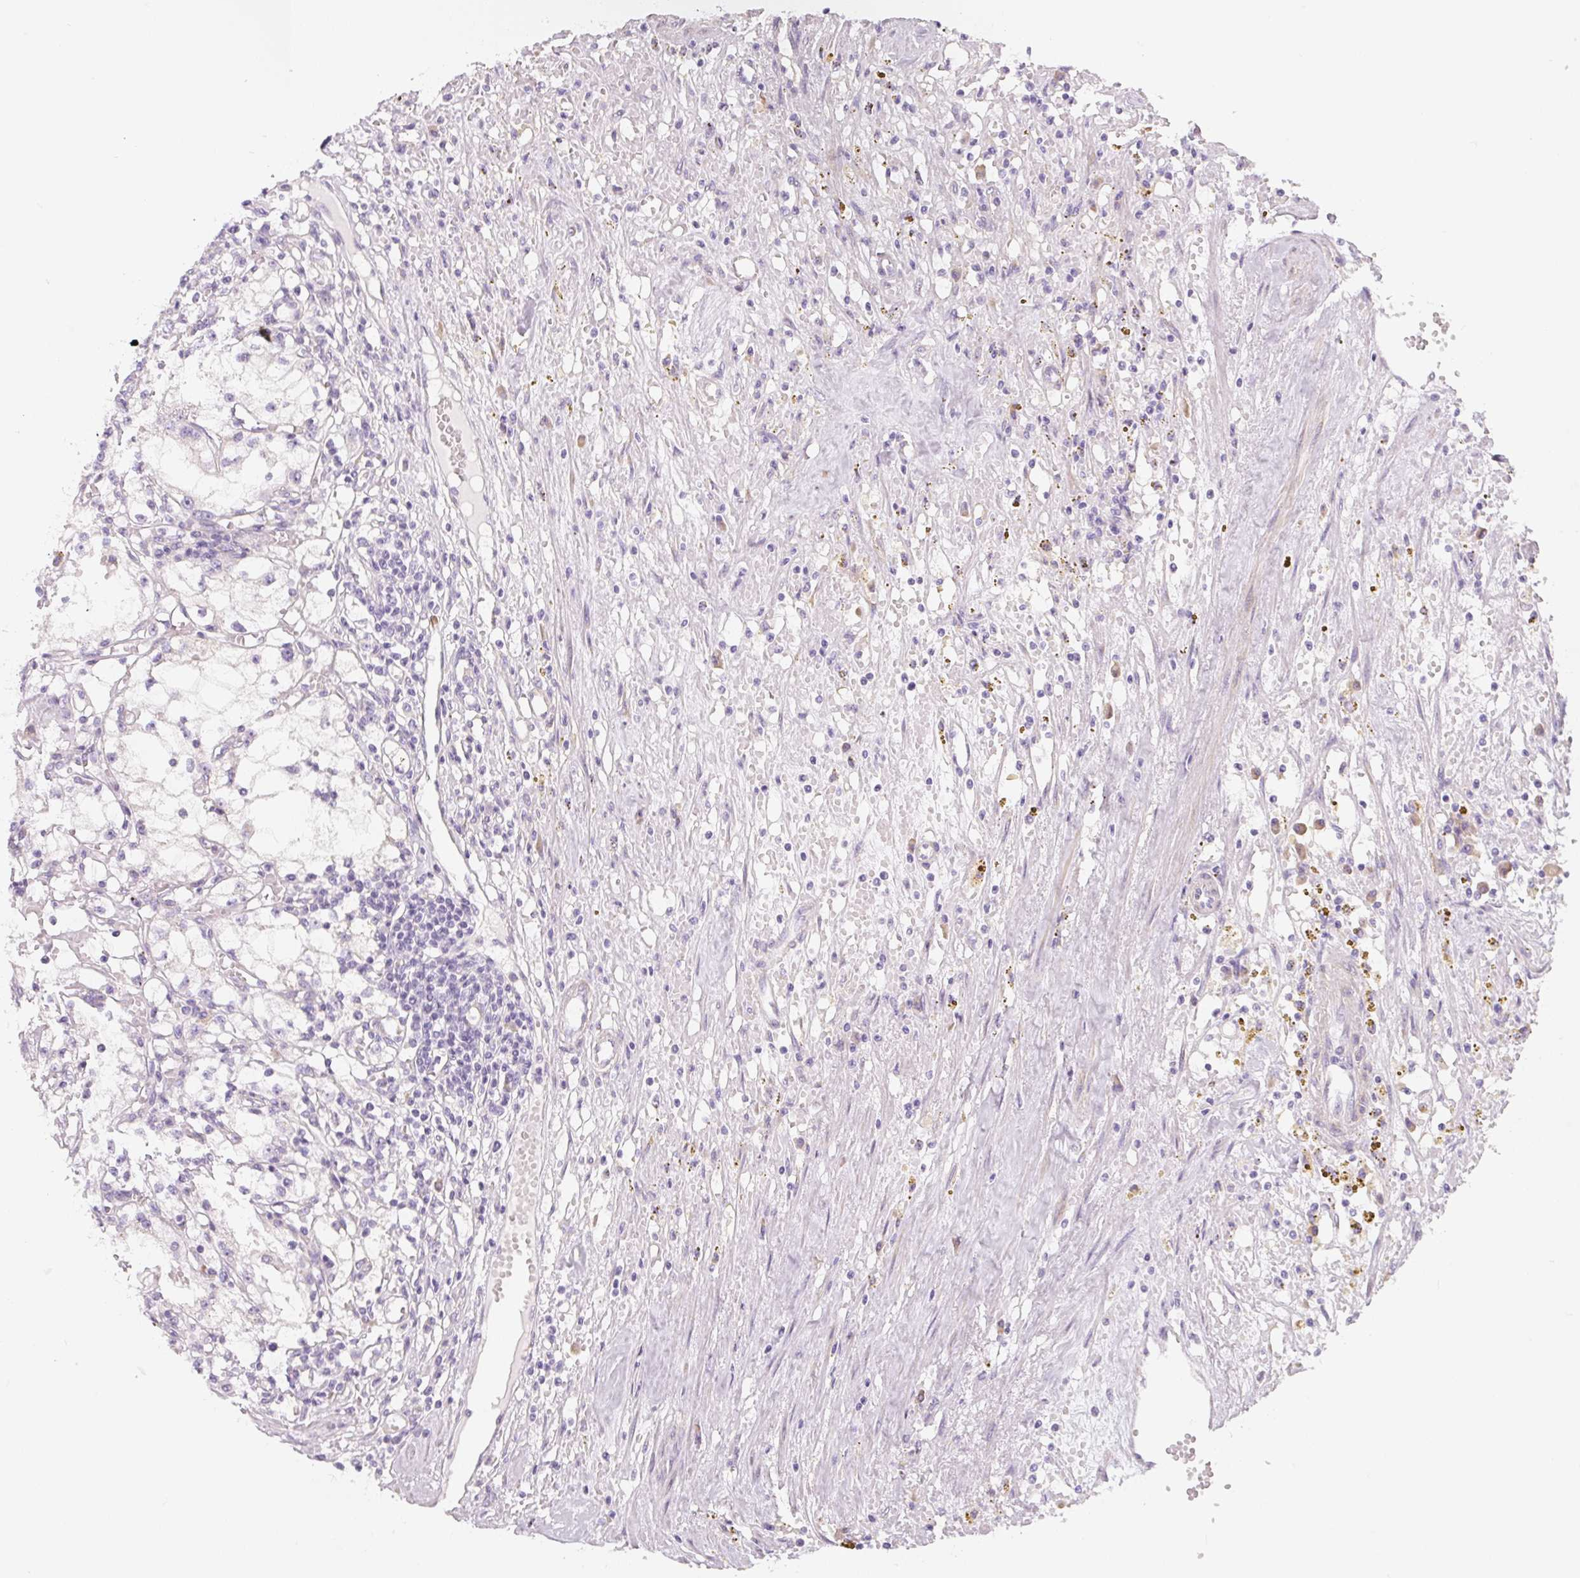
{"staining": {"intensity": "negative", "quantity": "none", "location": "none"}, "tissue": "renal cancer", "cell_type": "Tumor cells", "image_type": "cancer", "snomed": [{"axis": "morphology", "description": "Adenocarcinoma, NOS"}, {"axis": "topography", "description": "Kidney"}], "caption": "Immunohistochemistry image of neoplastic tissue: adenocarcinoma (renal) stained with DAB (3,3'-diaminobenzidine) shows no significant protein positivity in tumor cells.", "gene": "PWWP3B", "patient": {"sex": "male", "age": 56}}